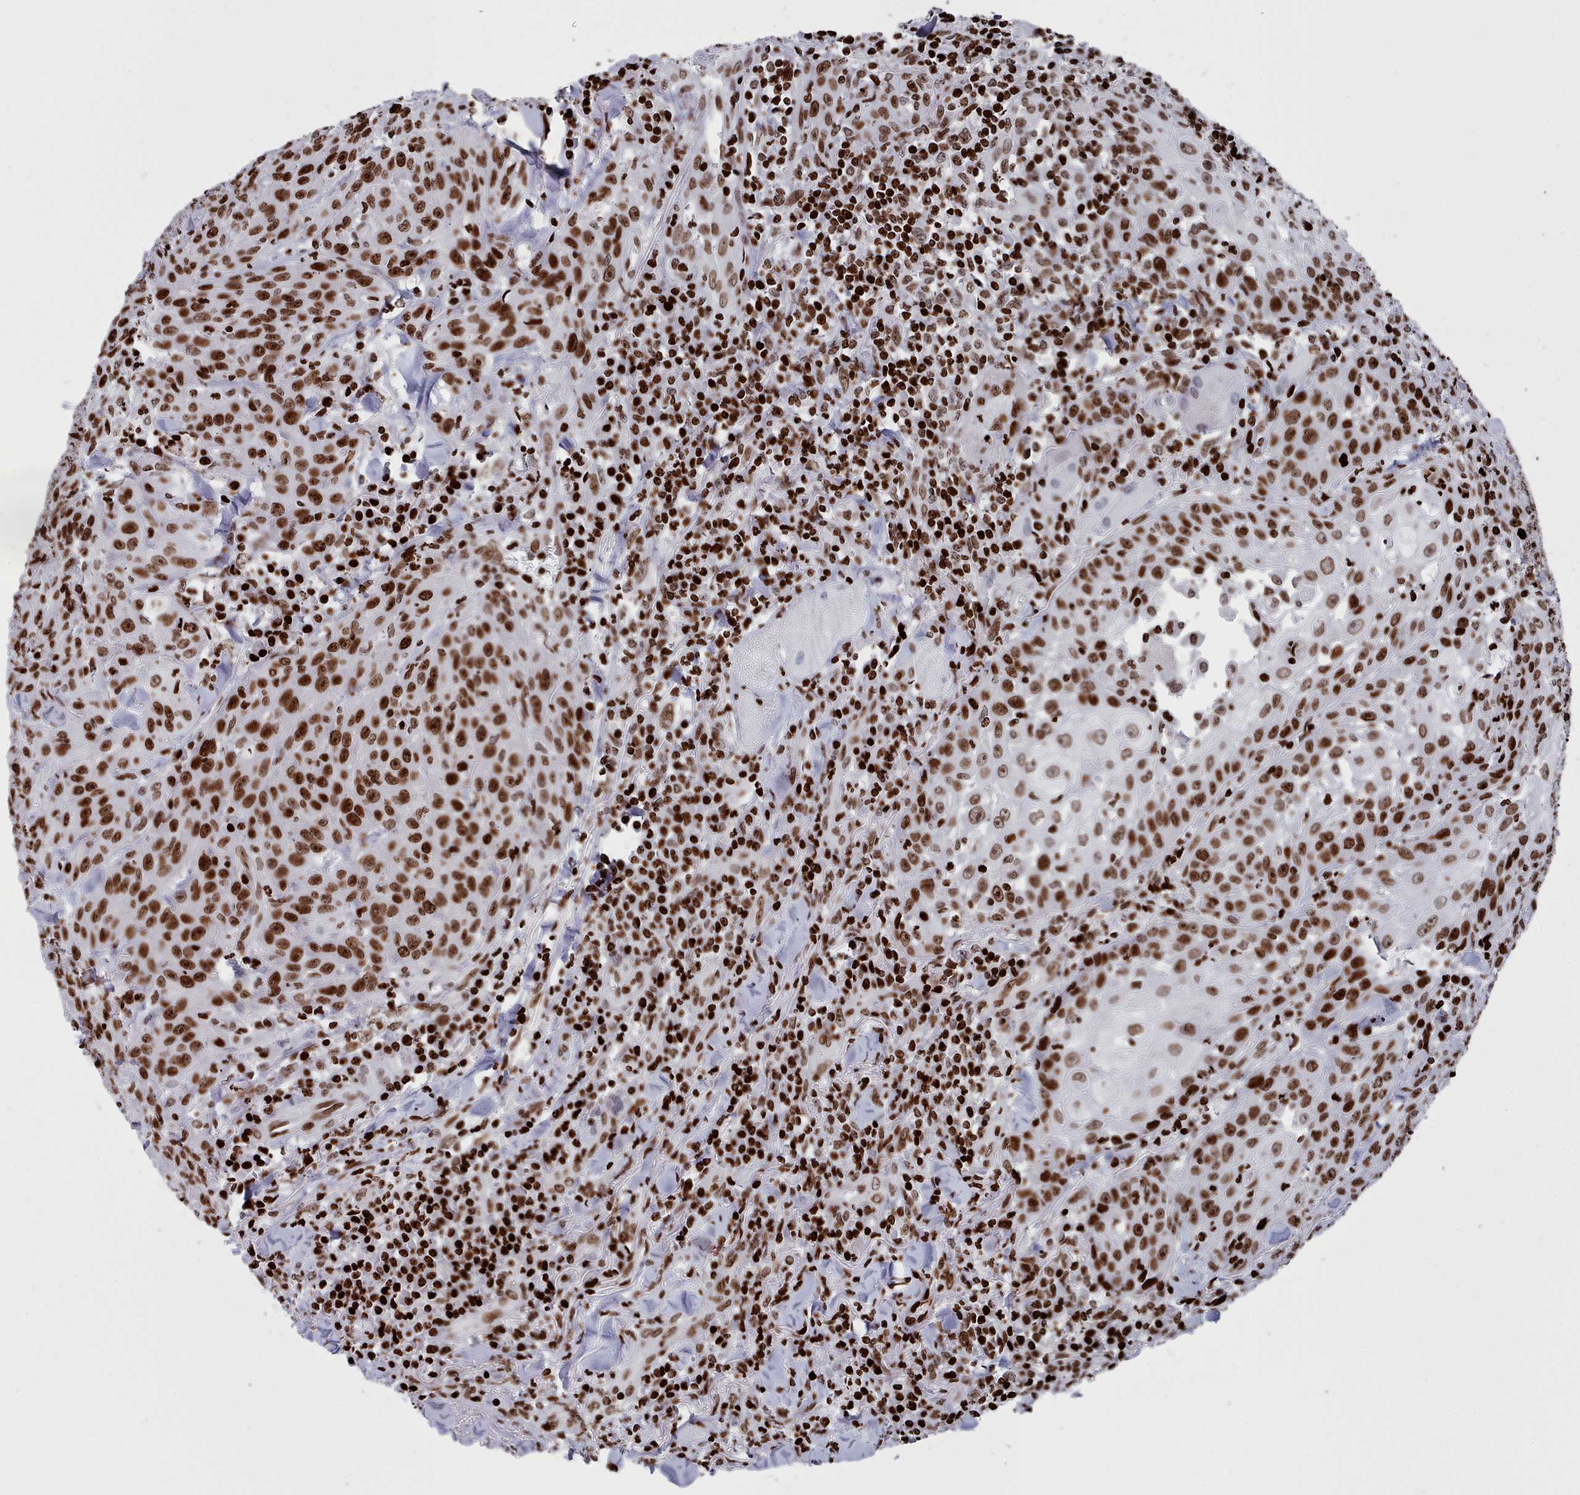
{"staining": {"intensity": "strong", "quantity": ">75%", "location": "nuclear"}, "tissue": "head and neck cancer", "cell_type": "Tumor cells", "image_type": "cancer", "snomed": [{"axis": "morphology", "description": "Normal tissue, NOS"}, {"axis": "morphology", "description": "Squamous cell carcinoma, NOS"}, {"axis": "topography", "description": "Oral tissue"}, {"axis": "topography", "description": "Head-Neck"}], "caption": "The photomicrograph reveals a brown stain indicating the presence of a protein in the nuclear of tumor cells in head and neck squamous cell carcinoma. The staining was performed using DAB (3,3'-diaminobenzidine) to visualize the protein expression in brown, while the nuclei were stained in blue with hematoxylin (Magnification: 20x).", "gene": "PCDHB12", "patient": {"sex": "female", "age": 70}}